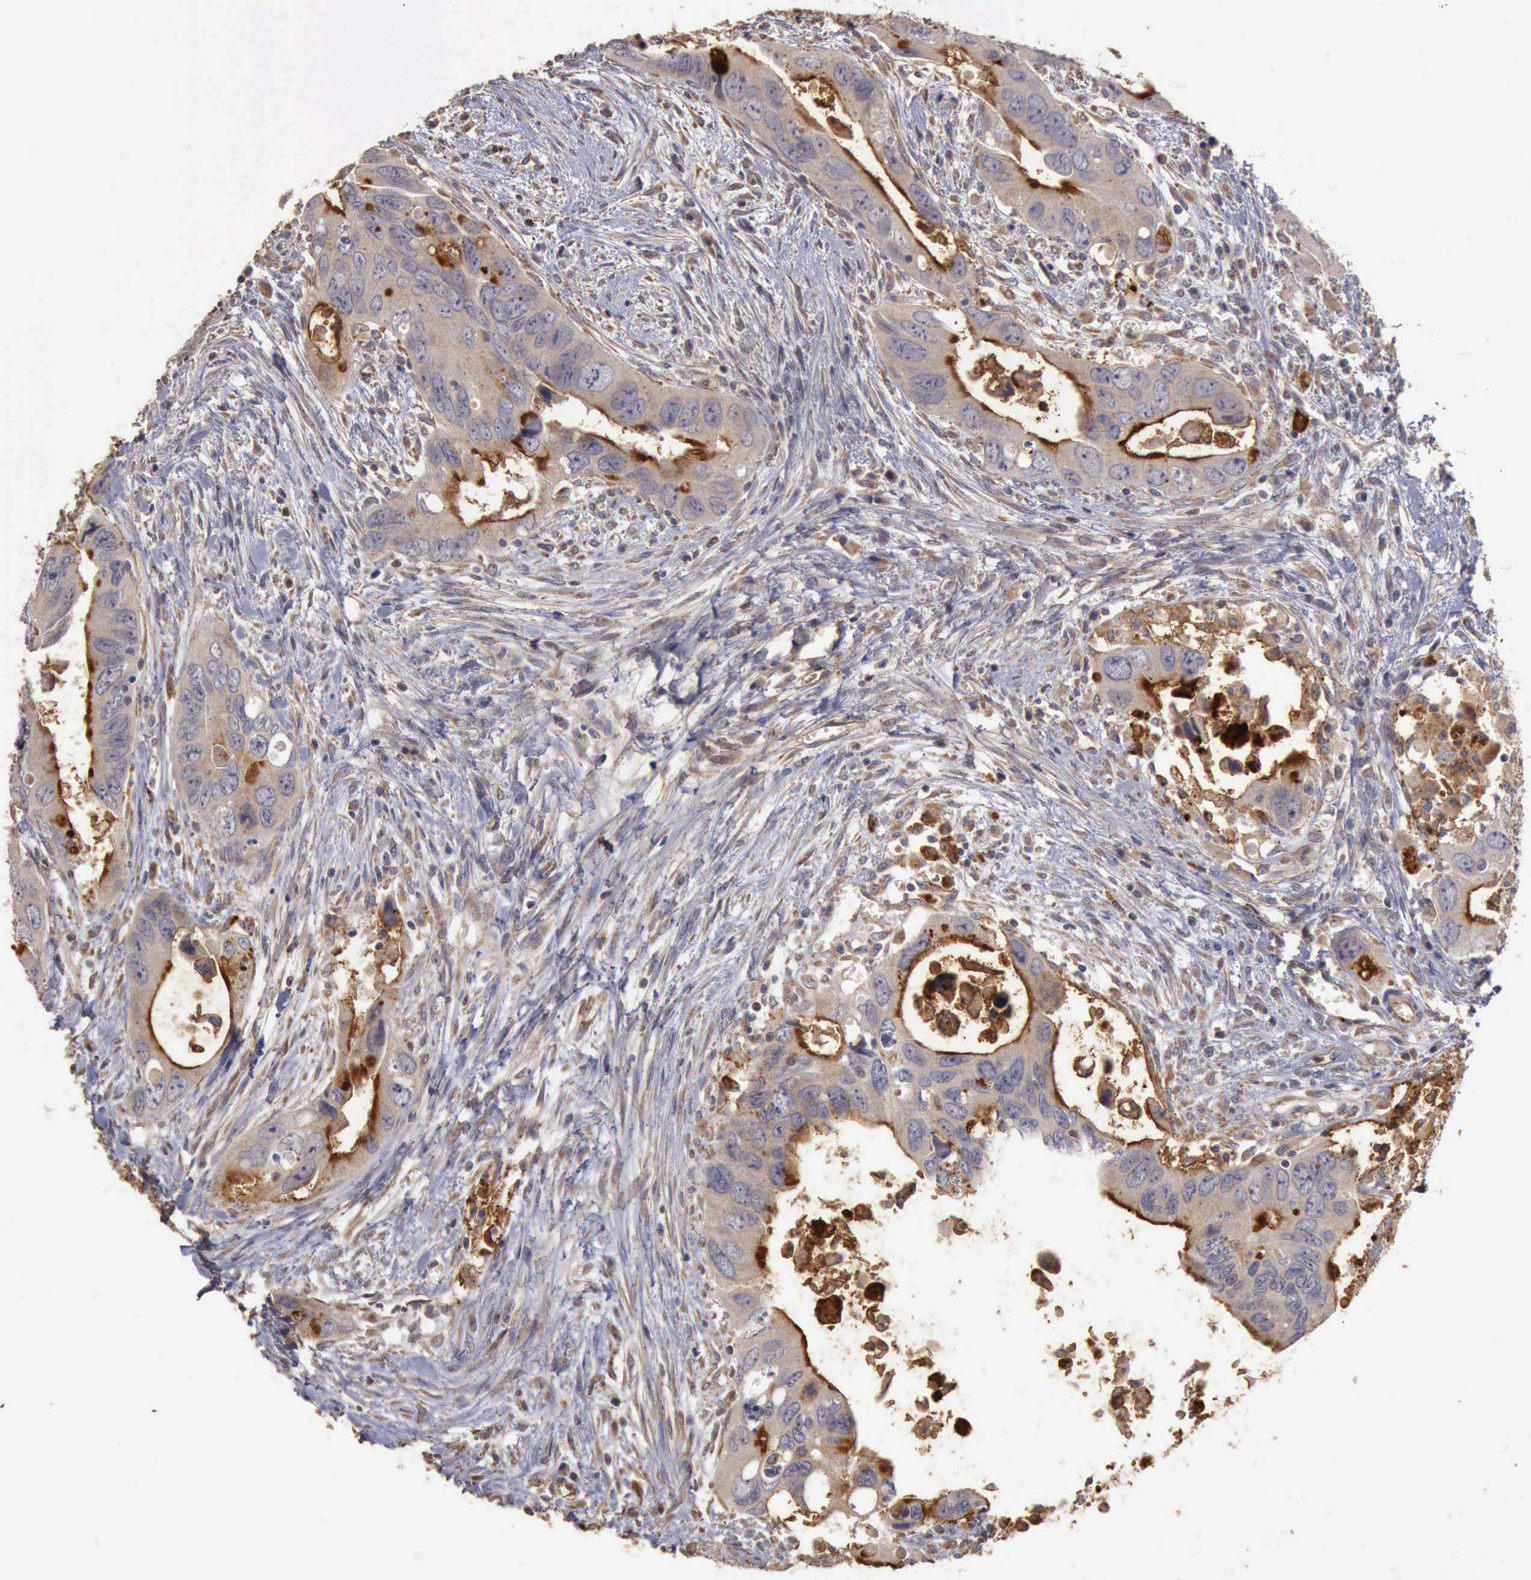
{"staining": {"intensity": "negative", "quantity": "none", "location": "none"}, "tissue": "colorectal cancer", "cell_type": "Tumor cells", "image_type": "cancer", "snomed": [{"axis": "morphology", "description": "Adenocarcinoma, NOS"}, {"axis": "topography", "description": "Rectum"}], "caption": "Immunohistochemistry of human colorectal cancer (adenocarcinoma) reveals no staining in tumor cells. (DAB (3,3'-diaminobenzidine) immunohistochemistry visualized using brightfield microscopy, high magnification).", "gene": "BMX", "patient": {"sex": "male", "age": 70}}